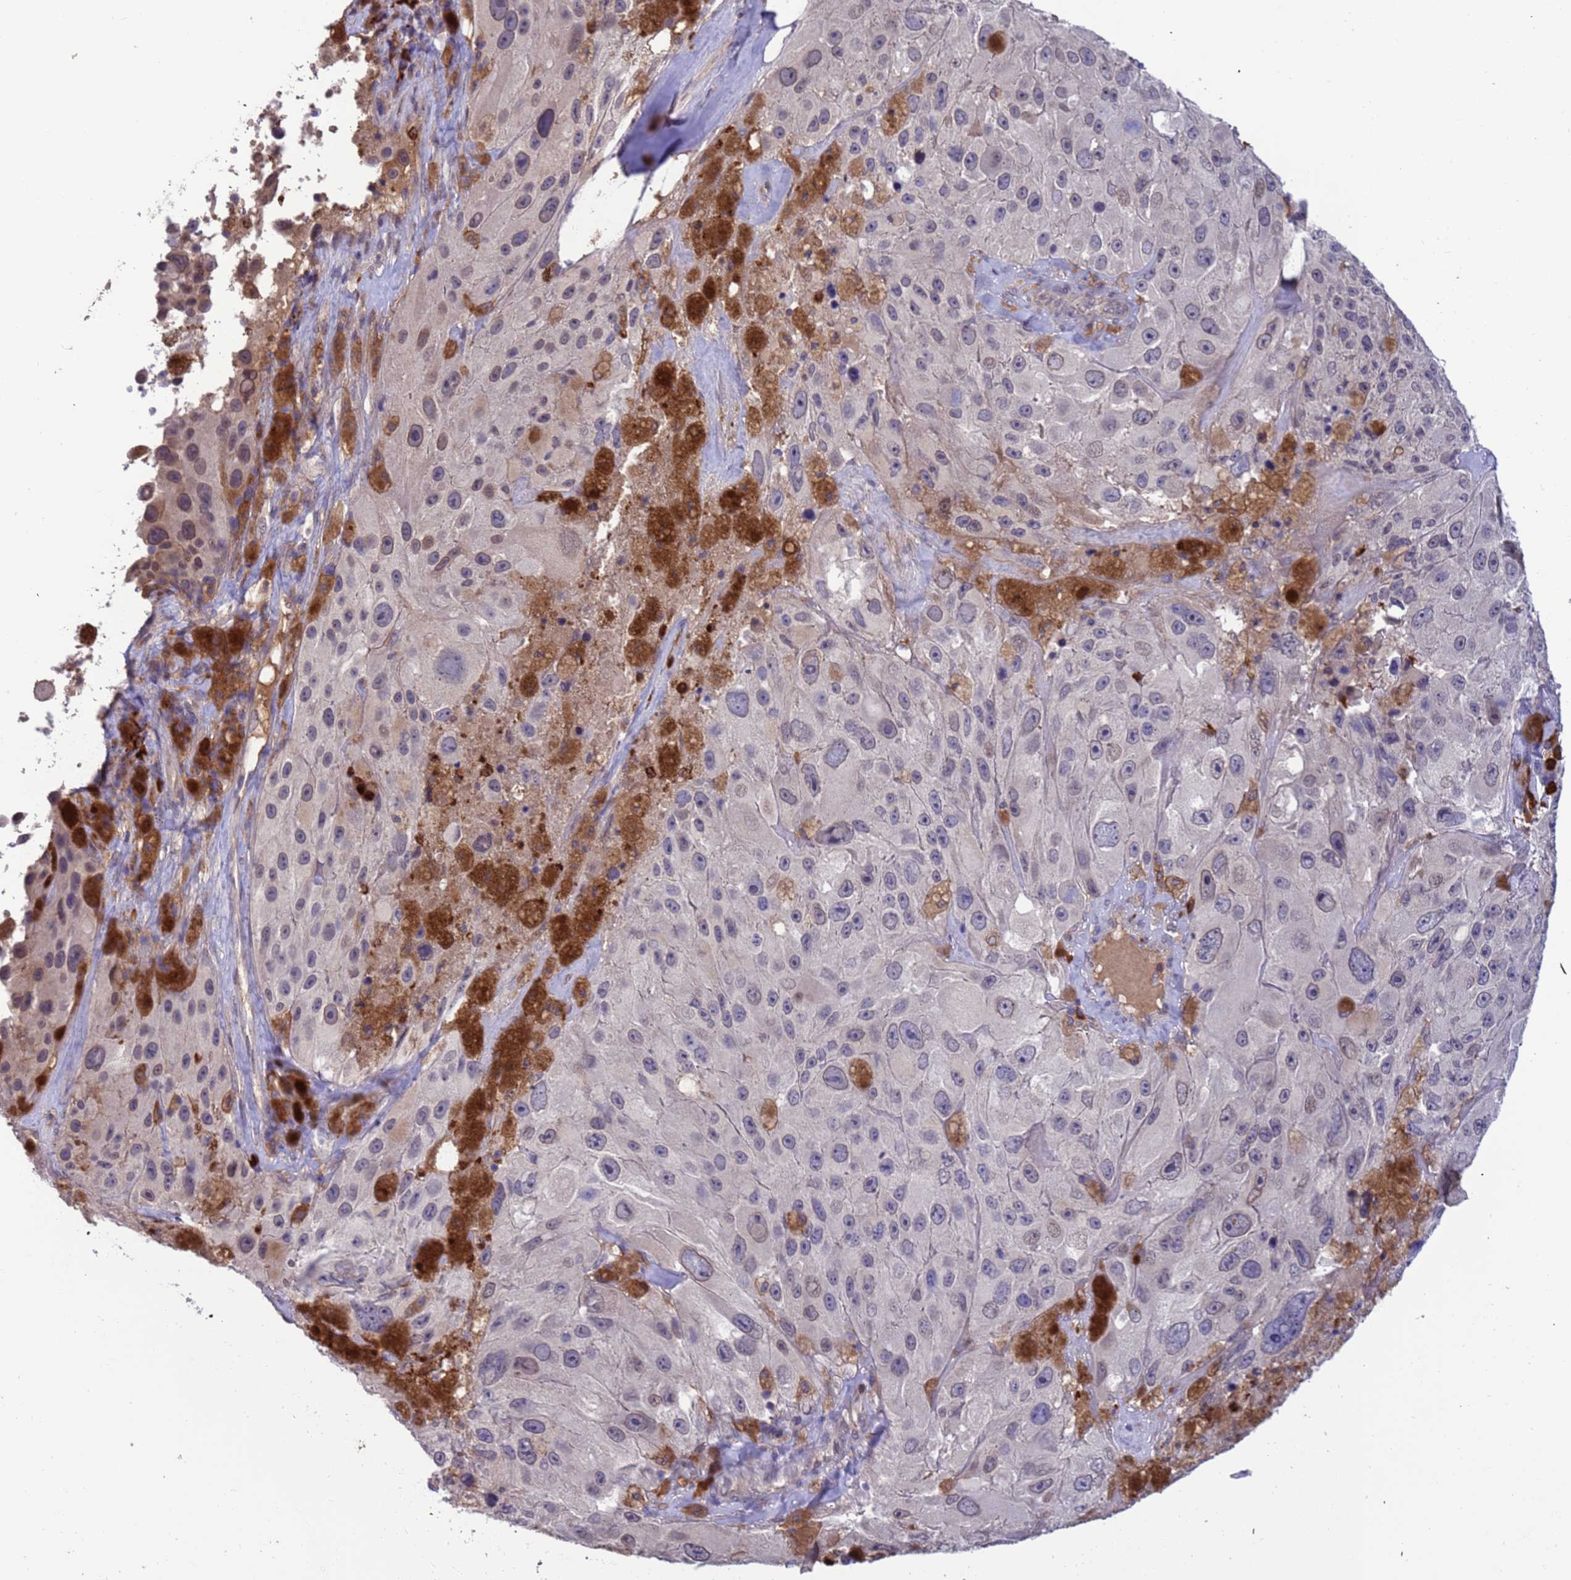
{"staining": {"intensity": "negative", "quantity": "none", "location": "none"}, "tissue": "melanoma", "cell_type": "Tumor cells", "image_type": "cancer", "snomed": [{"axis": "morphology", "description": "Malignant melanoma, Metastatic site"}, {"axis": "topography", "description": "Lymph node"}], "caption": "Immunohistochemistry of human malignant melanoma (metastatic site) shows no expression in tumor cells.", "gene": "AMPD3", "patient": {"sex": "male", "age": 62}}